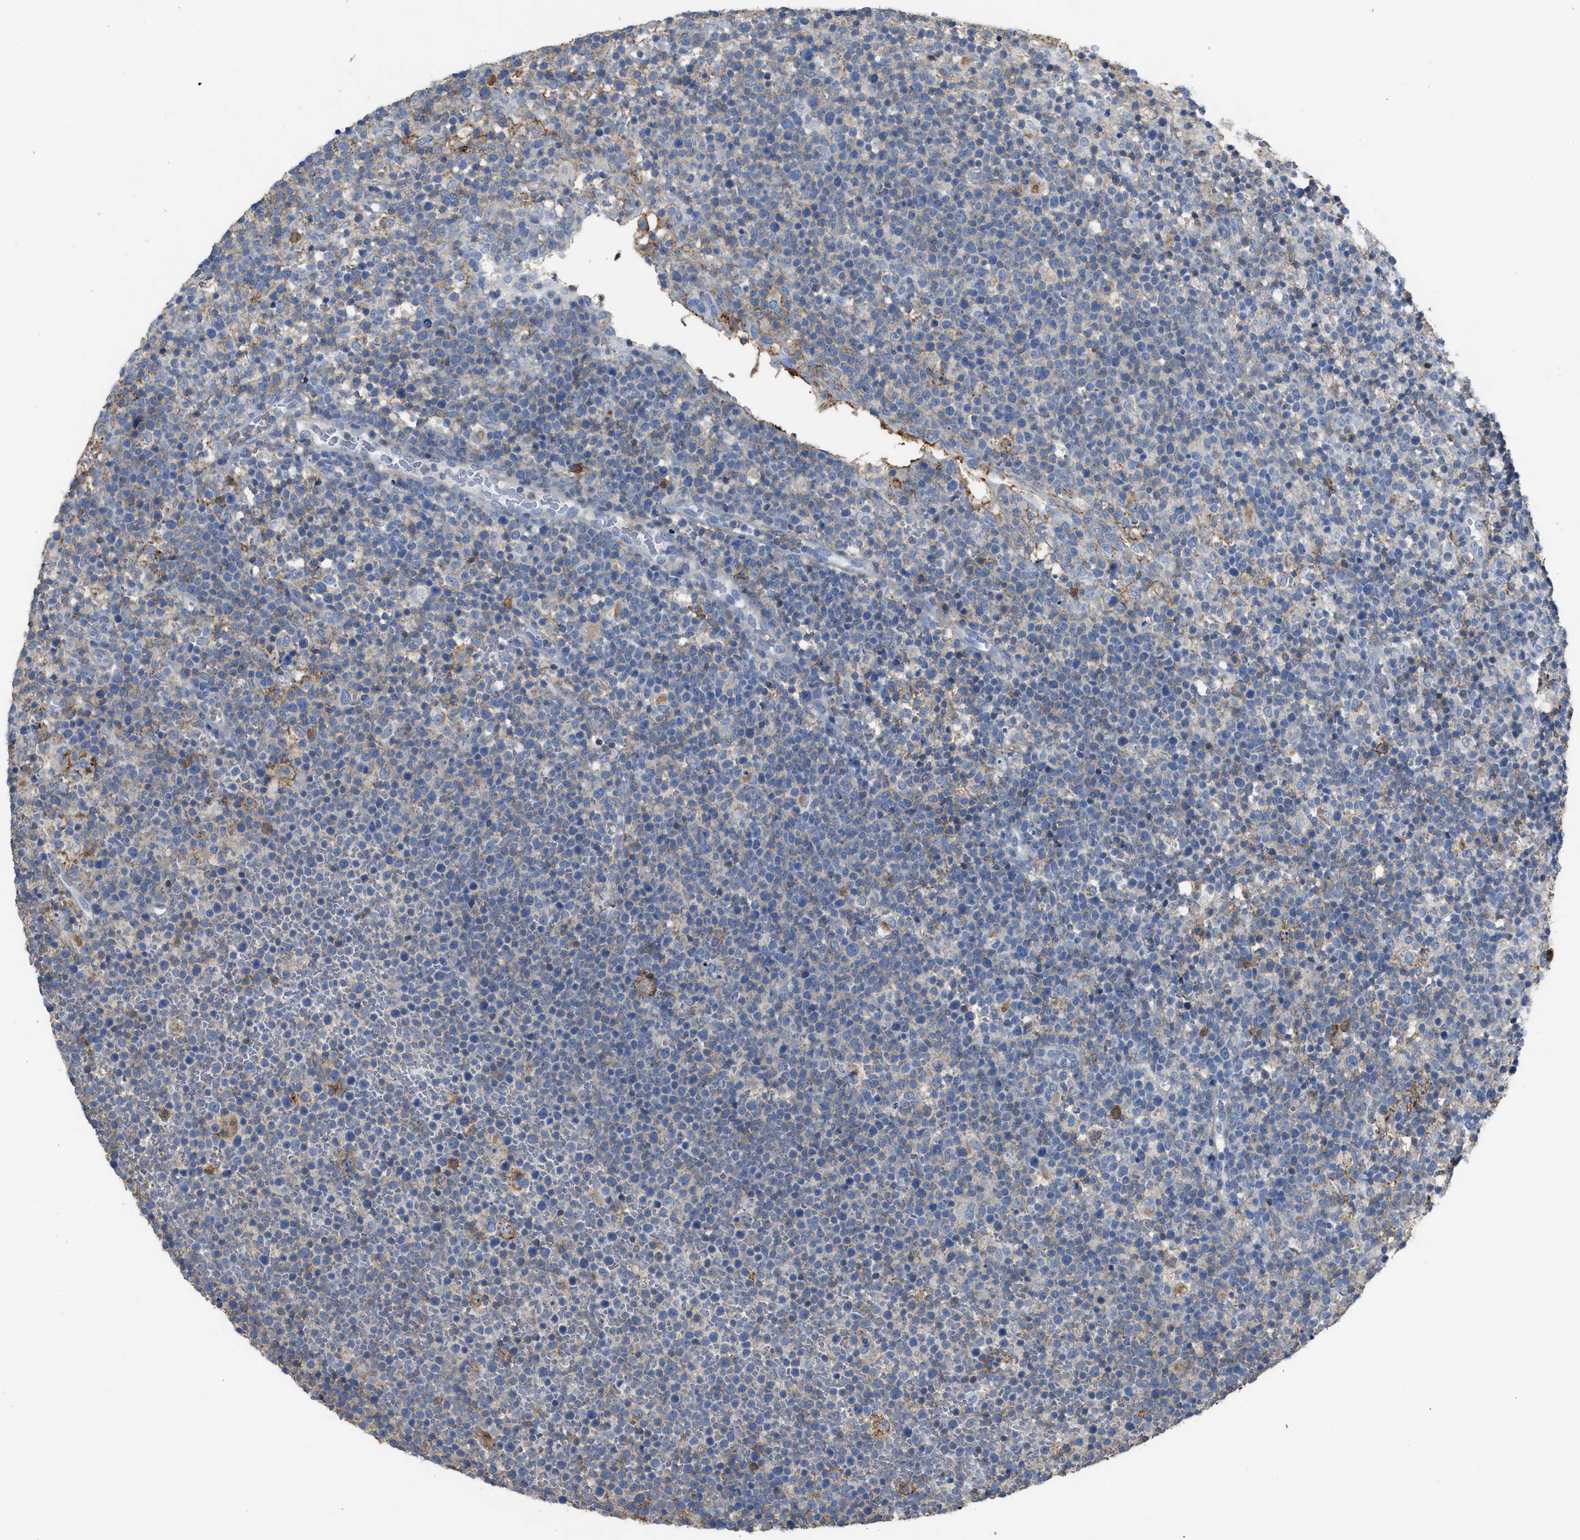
{"staining": {"intensity": "weak", "quantity": "<25%", "location": "cytoplasmic/membranous"}, "tissue": "lymphoma", "cell_type": "Tumor cells", "image_type": "cancer", "snomed": [{"axis": "morphology", "description": "Malignant lymphoma, non-Hodgkin's type, High grade"}, {"axis": "topography", "description": "Lymph node"}], "caption": "High-grade malignant lymphoma, non-Hodgkin's type was stained to show a protein in brown. There is no significant positivity in tumor cells. Nuclei are stained in blue.", "gene": "OR51E1", "patient": {"sex": "male", "age": 61}}